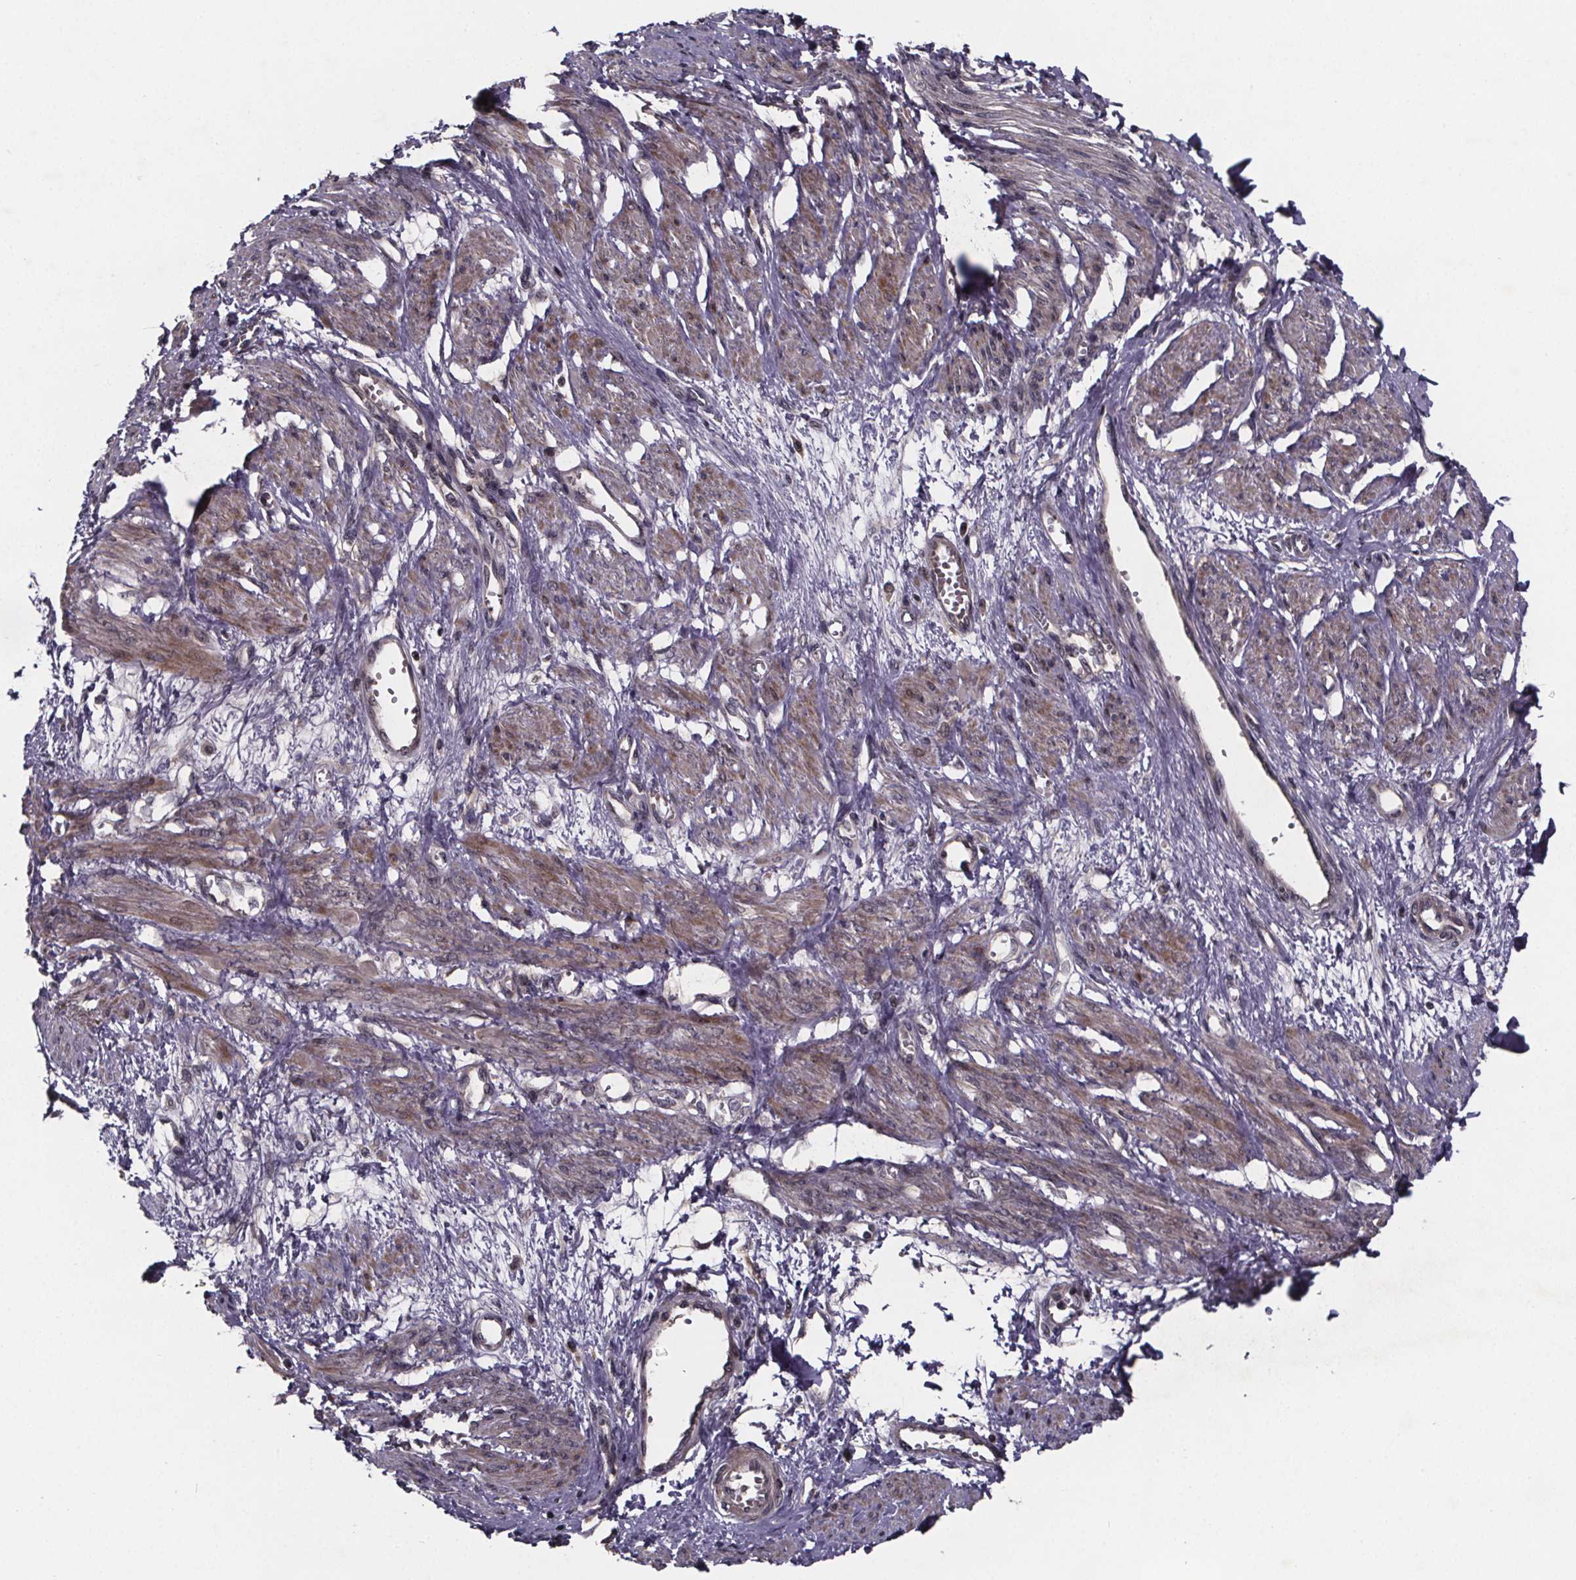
{"staining": {"intensity": "moderate", "quantity": "25%-75%", "location": "cytoplasmic/membranous"}, "tissue": "smooth muscle", "cell_type": "Smooth muscle cells", "image_type": "normal", "snomed": [{"axis": "morphology", "description": "Normal tissue, NOS"}, {"axis": "topography", "description": "Smooth muscle"}, {"axis": "topography", "description": "Uterus"}], "caption": "Protein staining by IHC exhibits moderate cytoplasmic/membranous expression in approximately 25%-75% of smooth muscle cells in unremarkable smooth muscle. The staining was performed using DAB to visualize the protein expression in brown, while the nuclei were stained in blue with hematoxylin (Magnification: 20x).", "gene": "FN3KRP", "patient": {"sex": "female", "age": 39}}